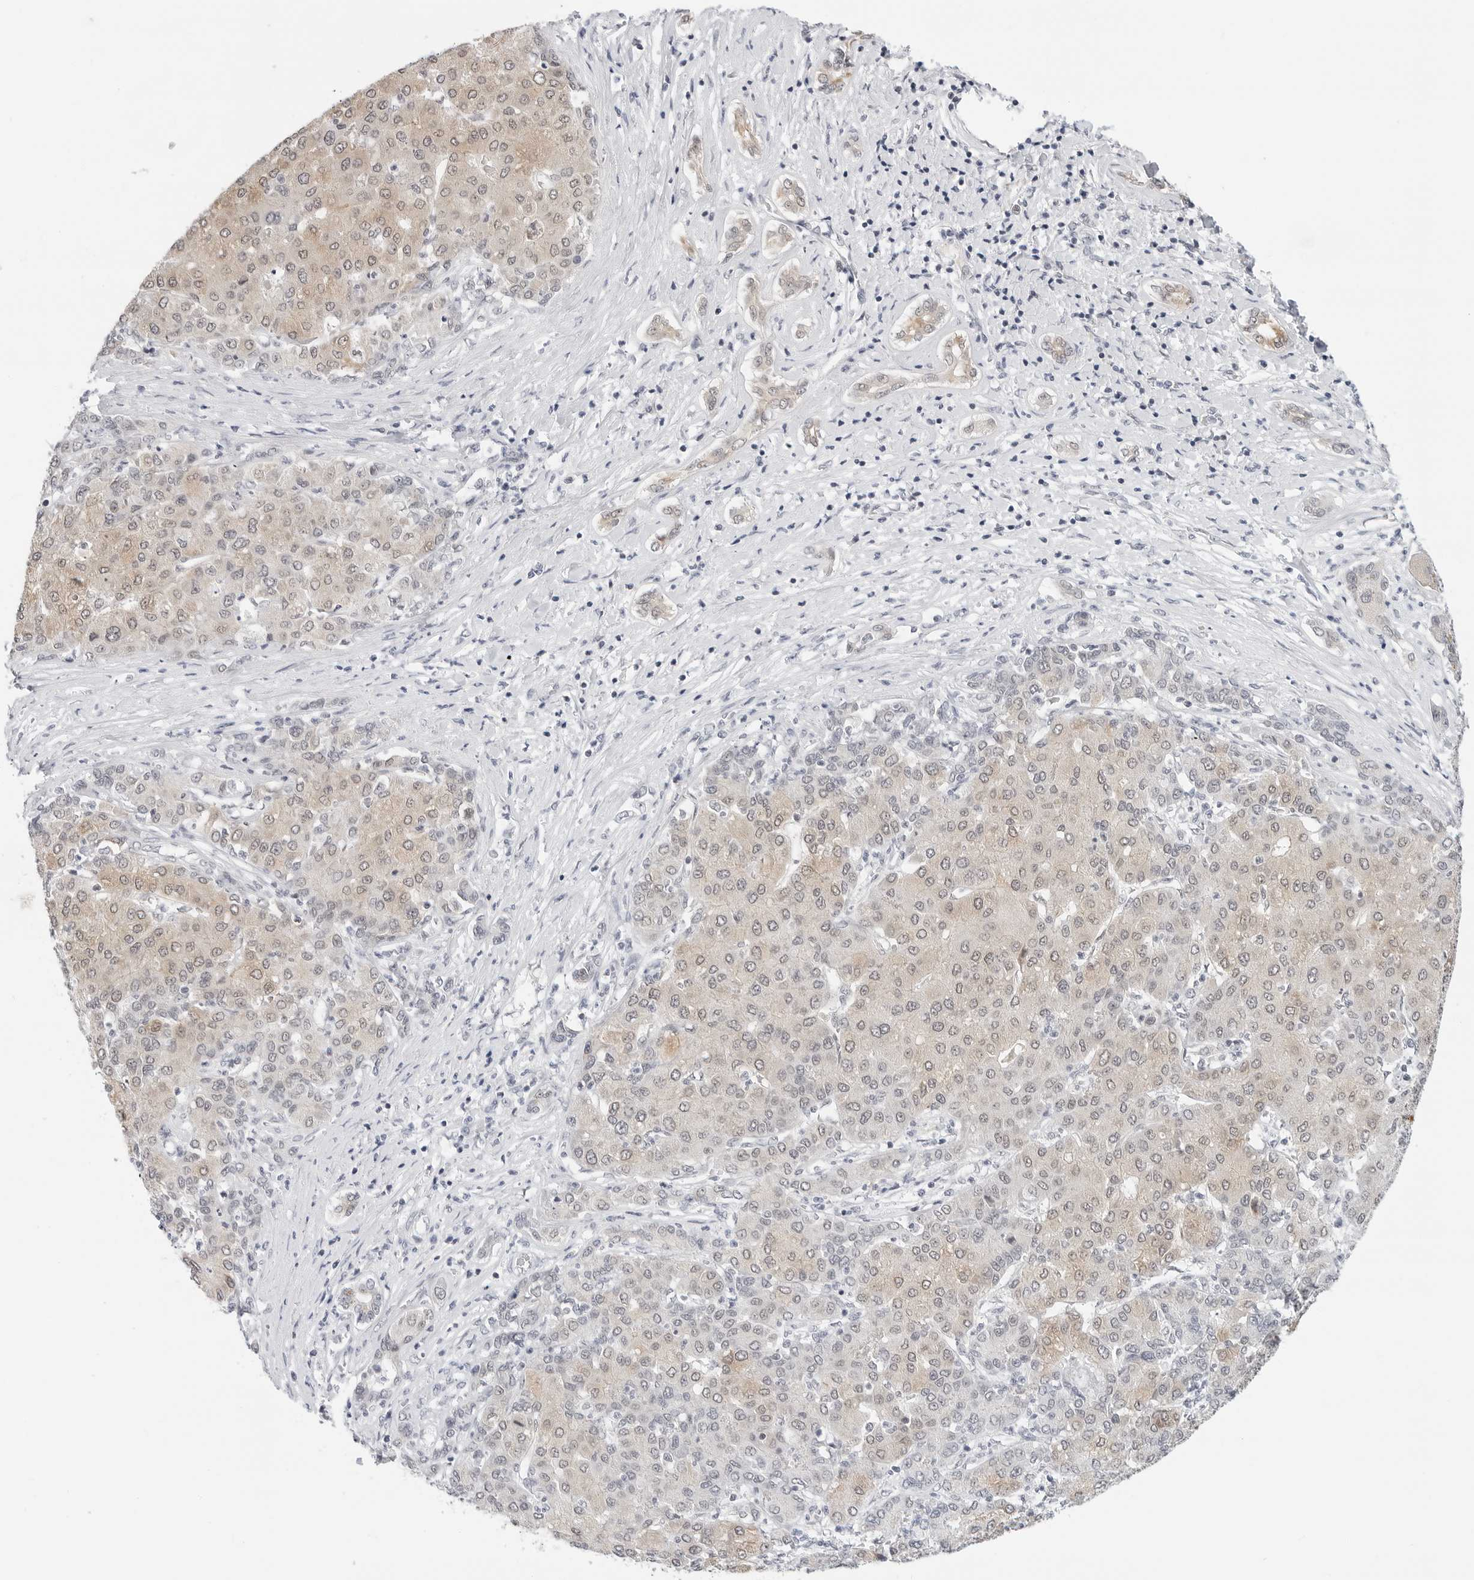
{"staining": {"intensity": "weak", "quantity": "25%-75%", "location": "cytoplasmic/membranous,nuclear"}, "tissue": "liver cancer", "cell_type": "Tumor cells", "image_type": "cancer", "snomed": [{"axis": "morphology", "description": "Carcinoma, Hepatocellular, NOS"}, {"axis": "topography", "description": "Liver"}], "caption": "Immunohistochemical staining of human hepatocellular carcinoma (liver) exhibits low levels of weak cytoplasmic/membranous and nuclear protein expression in about 25%-75% of tumor cells.", "gene": "TSEN2", "patient": {"sex": "male", "age": 65}}